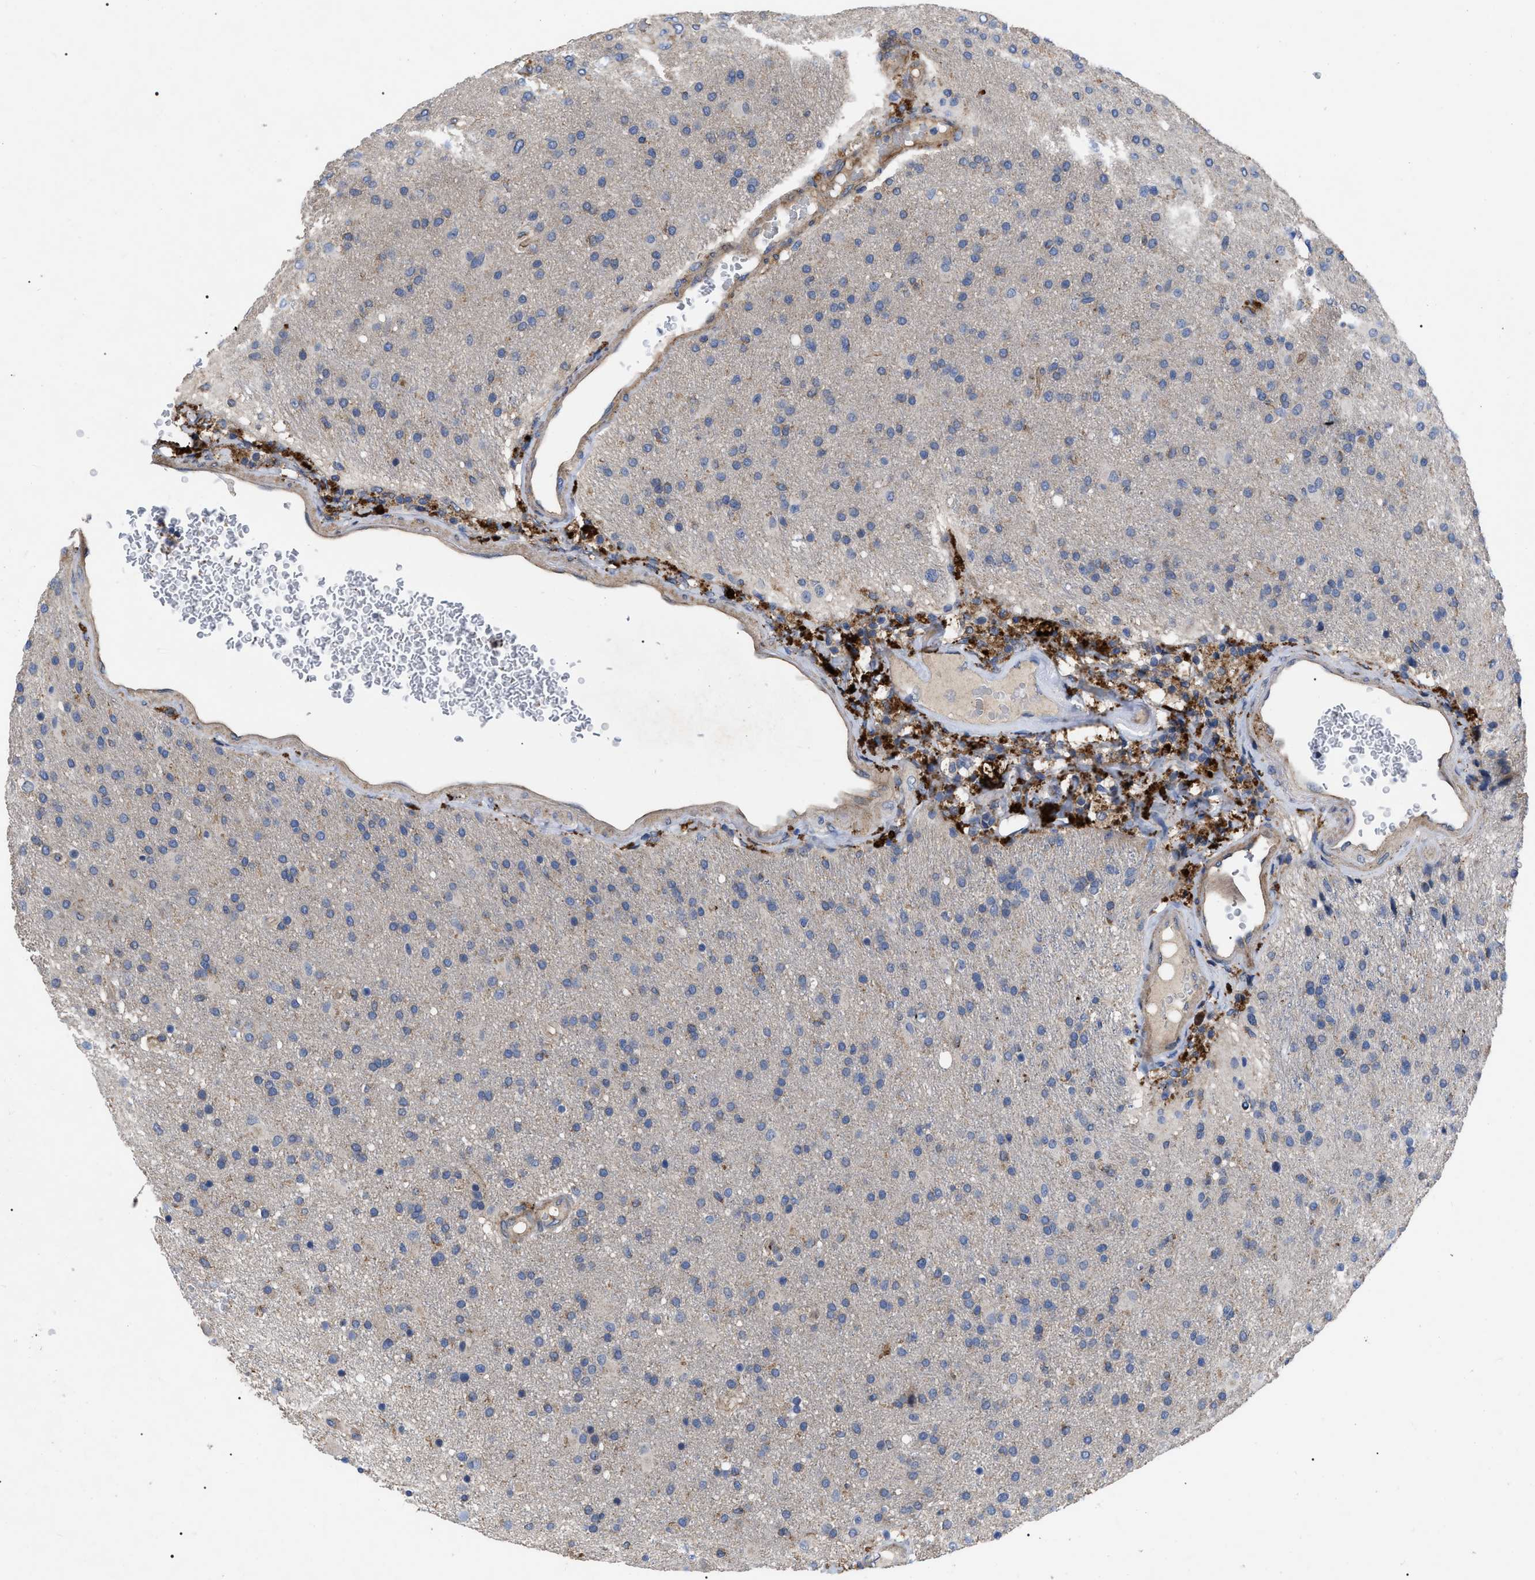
{"staining": {"intensity": "negative", "quantity": "none", "location": "none"}, "tissue": "glioma", "cell_type": "Tumor cells", "image_type": "cancer", "snomed": [{"axis": "morphology", "description": "Glioma, malignant, High grade"}, {"axis": "topography", "description": "Brain"}], "caption": "Tumor cells show no significant protein positivity in glioma.", "gene": "FAM171A2", "patient": {"sex": "male", "age": 72}}